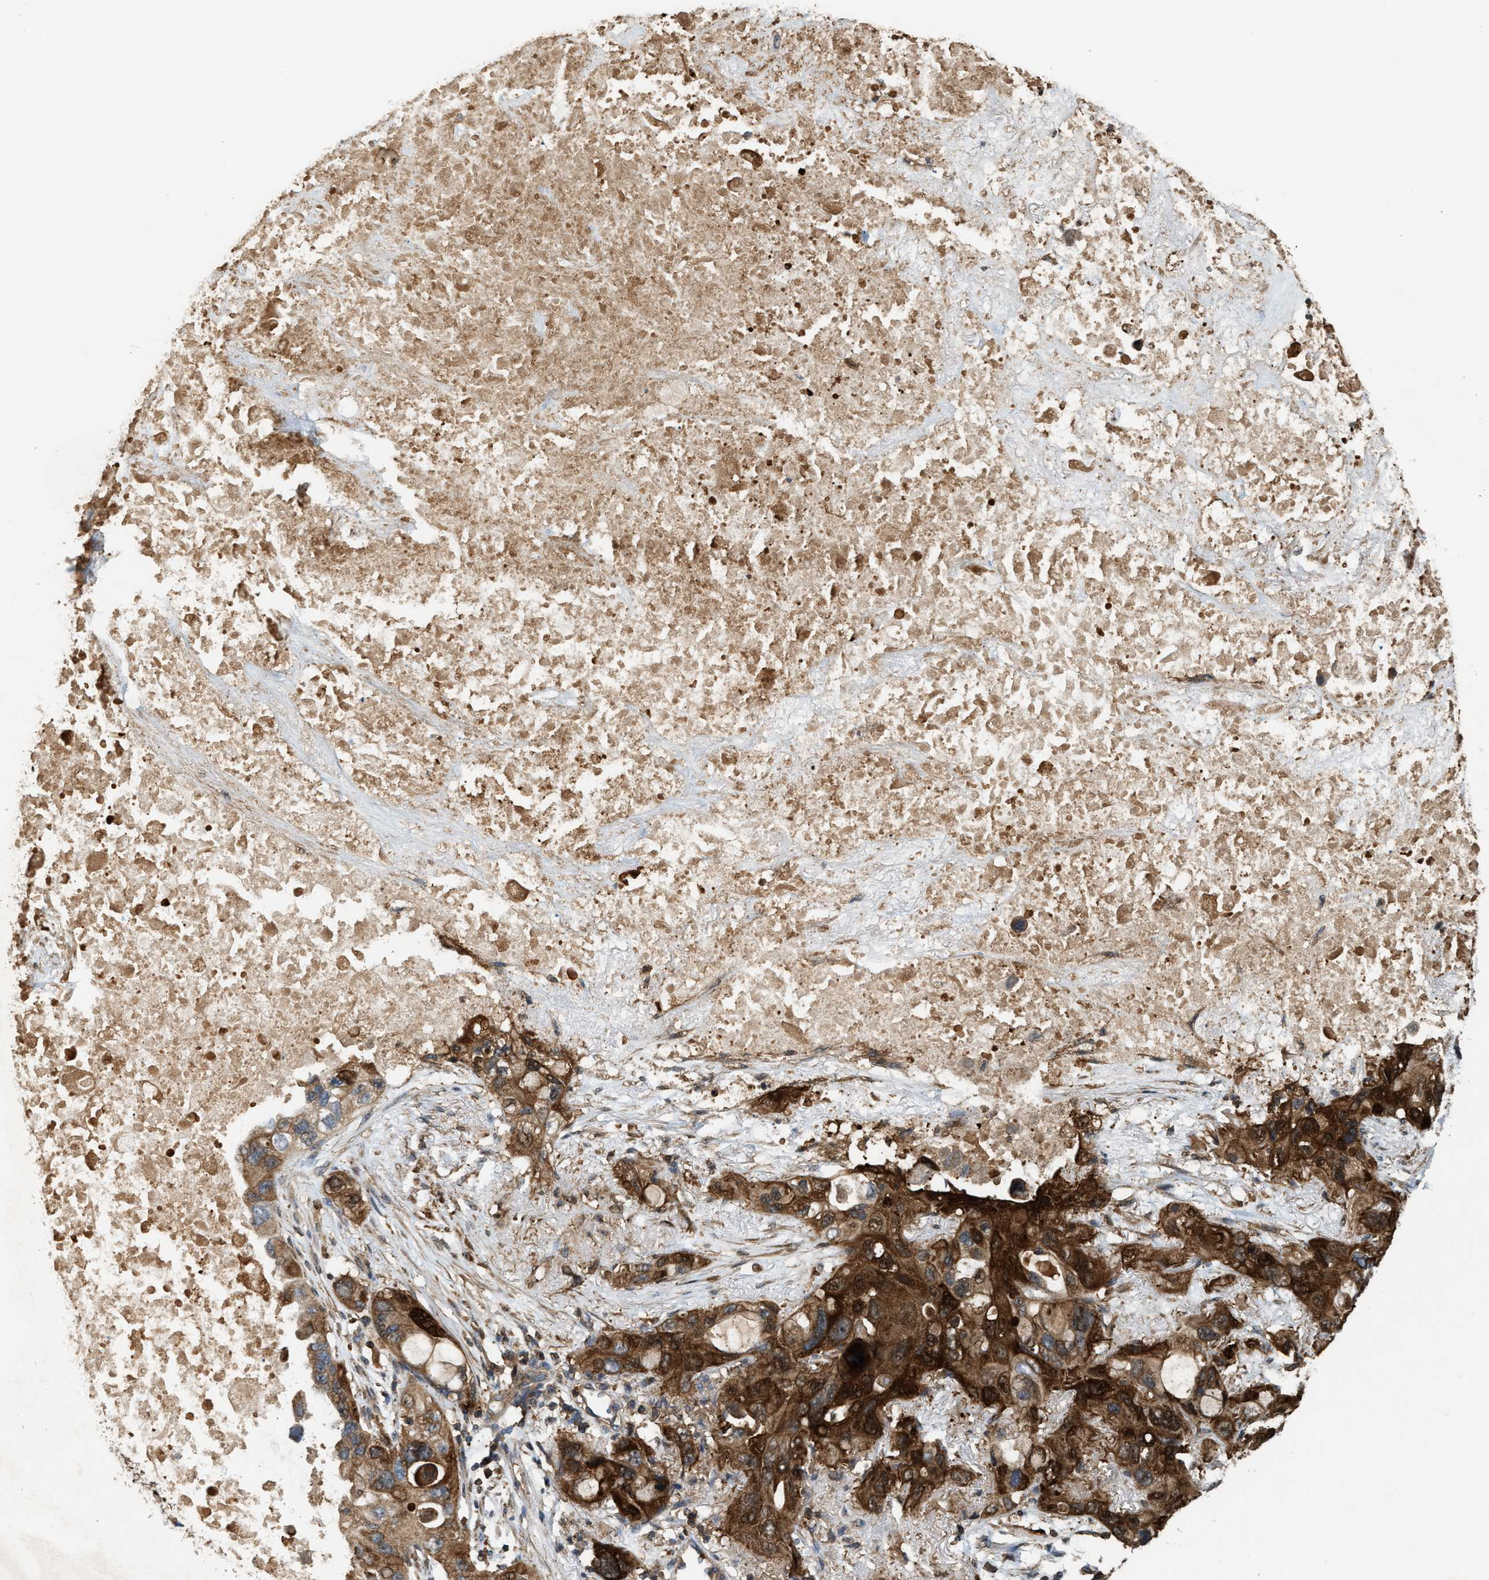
{"staining": {"intensity": "strong", "quantity": ">75%", "location": "cytoplasmic/membranous"}, "tissue": "lung cancer", "cell_type": "Tumor cells", "image_type": "cancer", "snomed": [{"axis": "morphology", "description": "Squamous cell carcinoma, NOS"}, {"axis": "topography", "description": "Lung"}], "caption": "Lung squamous cell carcinoma was stained to show a protein in brown. There is high levels of strong cytoplasmic/membranous expression in about >75% of tumor cells.", "gene": "SERPINB5", "patient": {"sex": "female", "age": 73}}